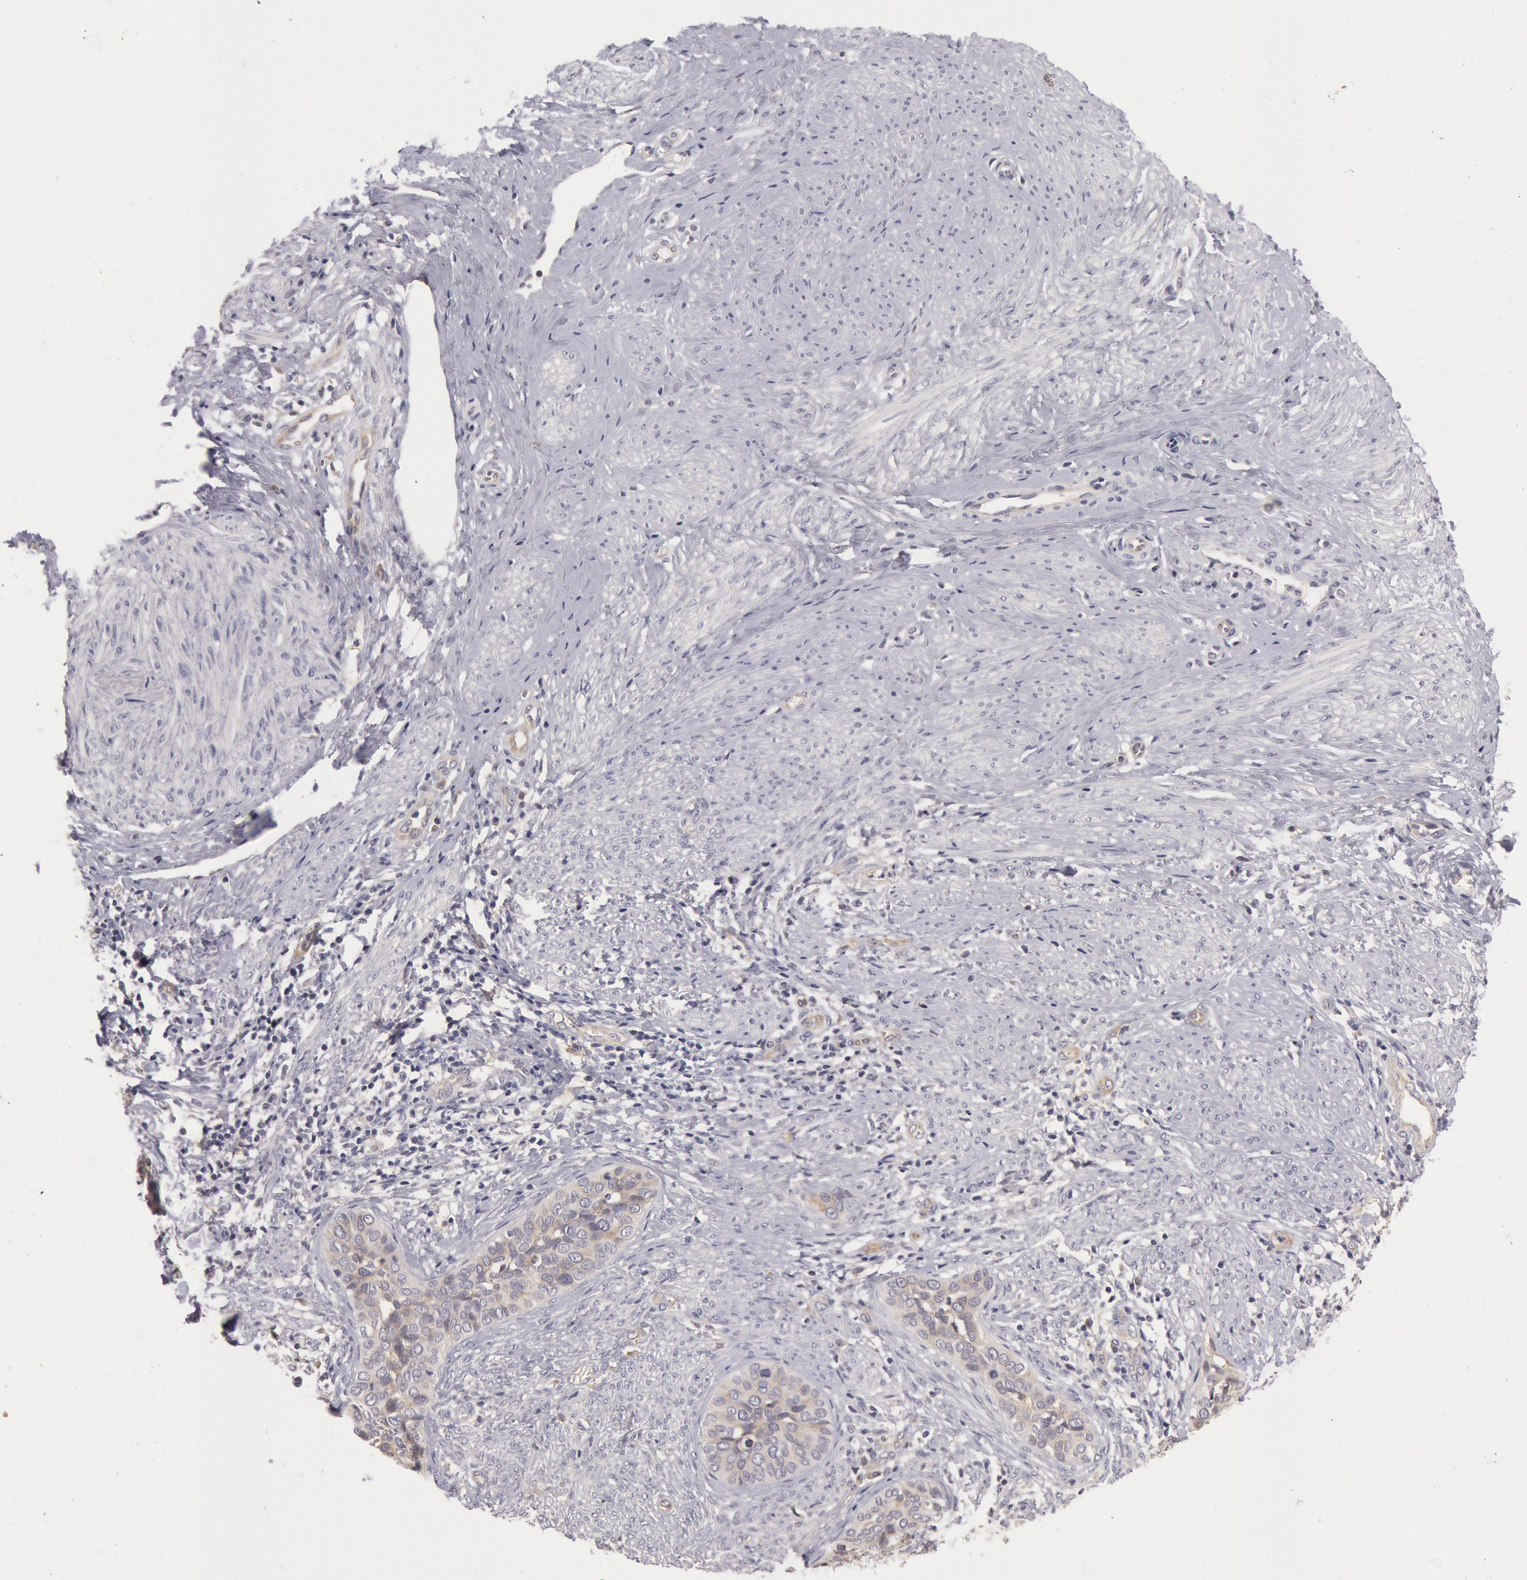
{"staining": {"intensity": "weak", "quantity": "25%-75%", "location": "cytoplasmic/membranous"}, "tissue": "cervical cancer", "cell_type": "Tumor cells", "image_type": "cancer", "snomed": [{"axis": "morphology", "description": "Squamous cell carcinoma, NOS"}, {"axis": "topography", "description": "Cervix"}], "caption": "Cervical cancer stained with DAB (3,3'-diaminobenzidine) immunohistochemistry demonstrates low levels of weak cytoplasmic/membranous staining in approximately 25%-75% of tumor cells. Immunohistochemistry stains the protein of interest in brown and the nuclei are stained blue.", "gene": "MYO5A", "patient": {"sex": "female", "age": 31}}